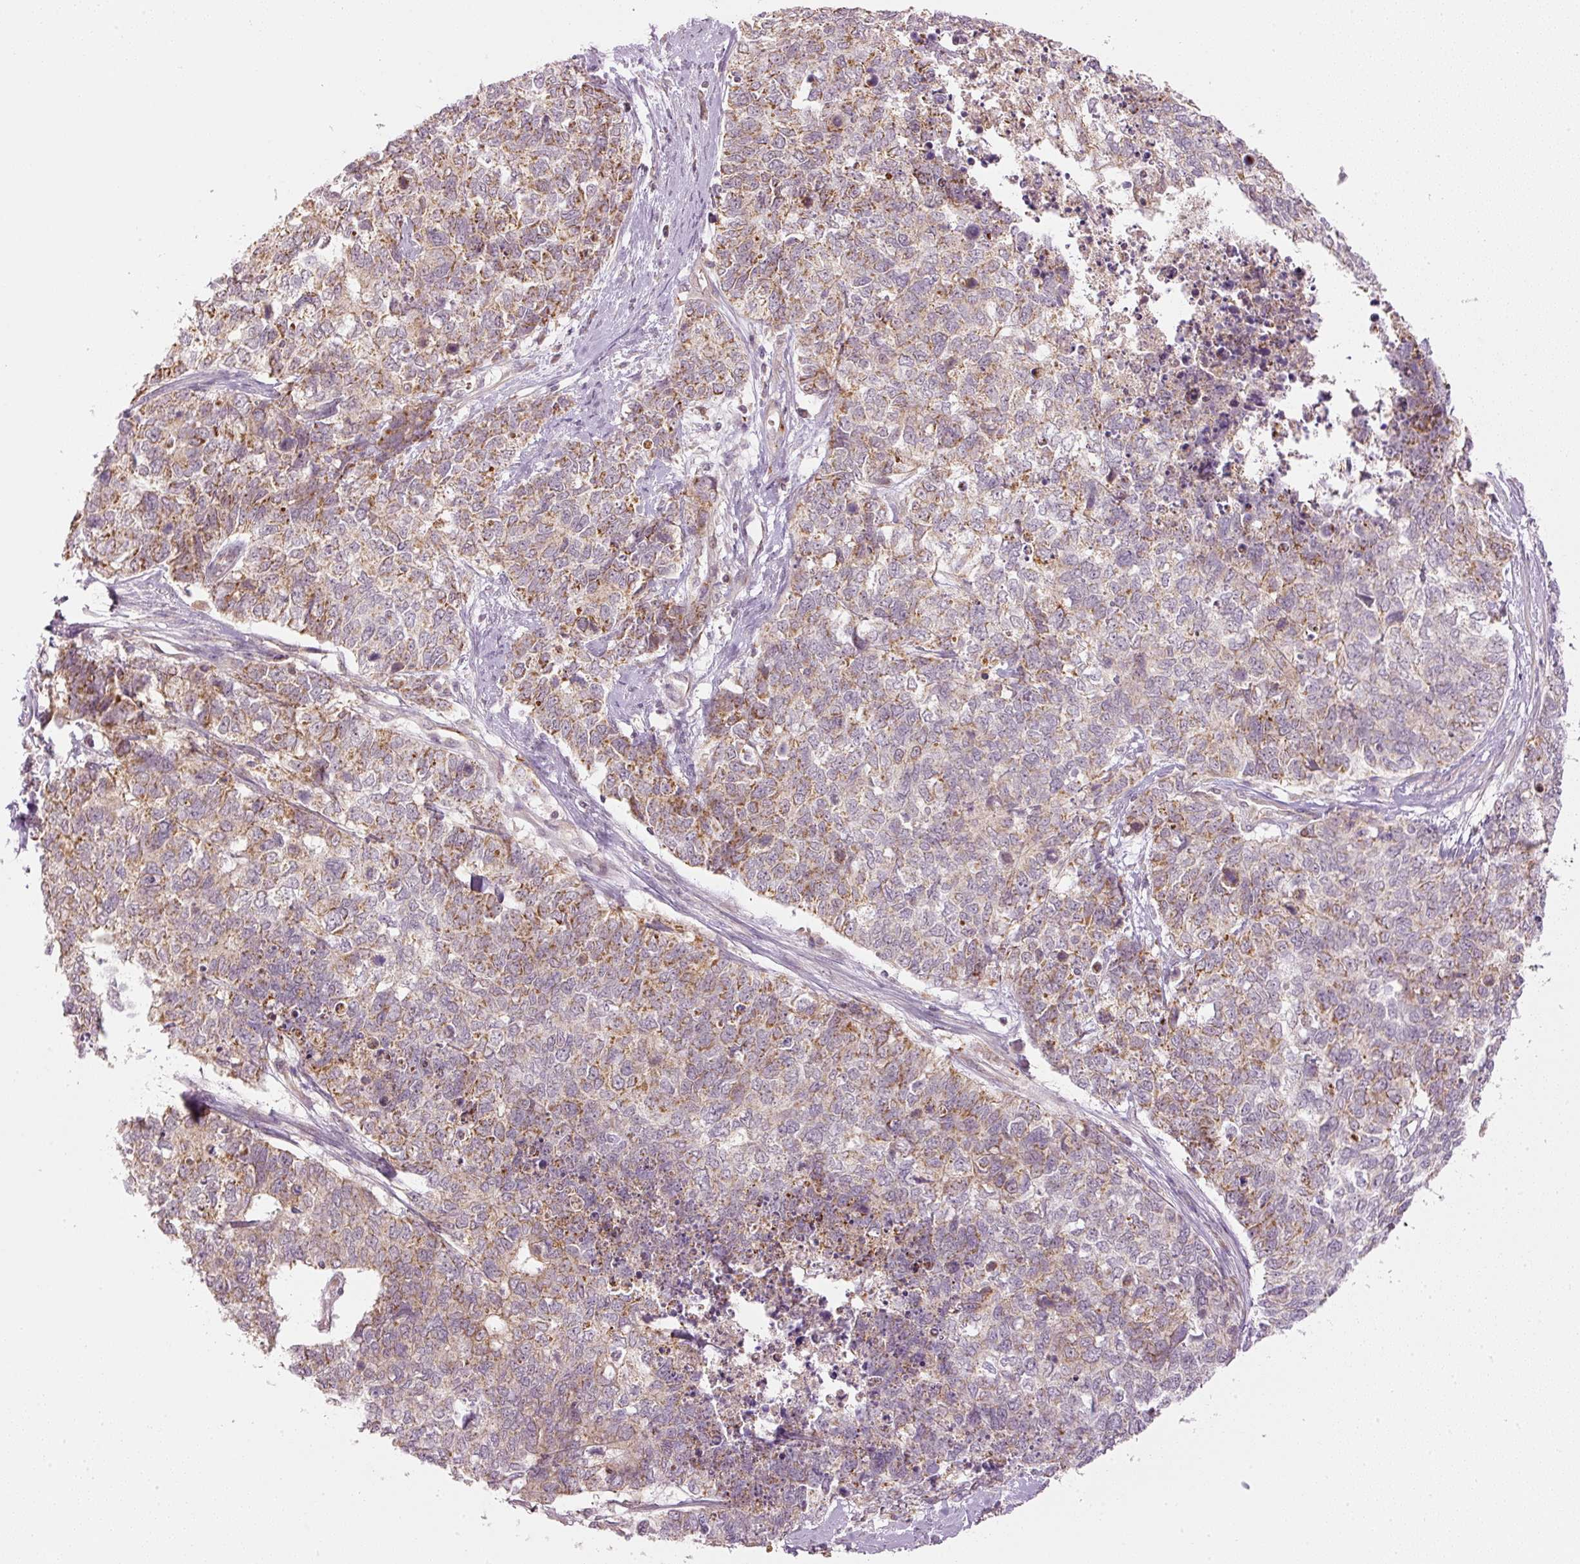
{"staining": {"intensity": "moderate", "quantity": "25%-75%", "location": "cytoplasmic/membranous"}, "tissue": "cervical cancer", "cell_type": "Tumor cells", "image_type": "cancer", "snomed": [{"axis": "morphology", "description": "Squamous cell carcinoma, NOS"}, {"axis": "topography", "description": "Cervix"}], "caption": "Cervical cancer tissue demonstrates moderate cytoplasmic/membranous expression in about 25%-75% of tumor cells, visualized by immunohistochemistry. (Stains: DAB in brown, nuclei in blue, Microscopy: brightfield microscopy at high magnification).", "gene": "CDC20B", "patient": {"sex": "female", "age": 63}}